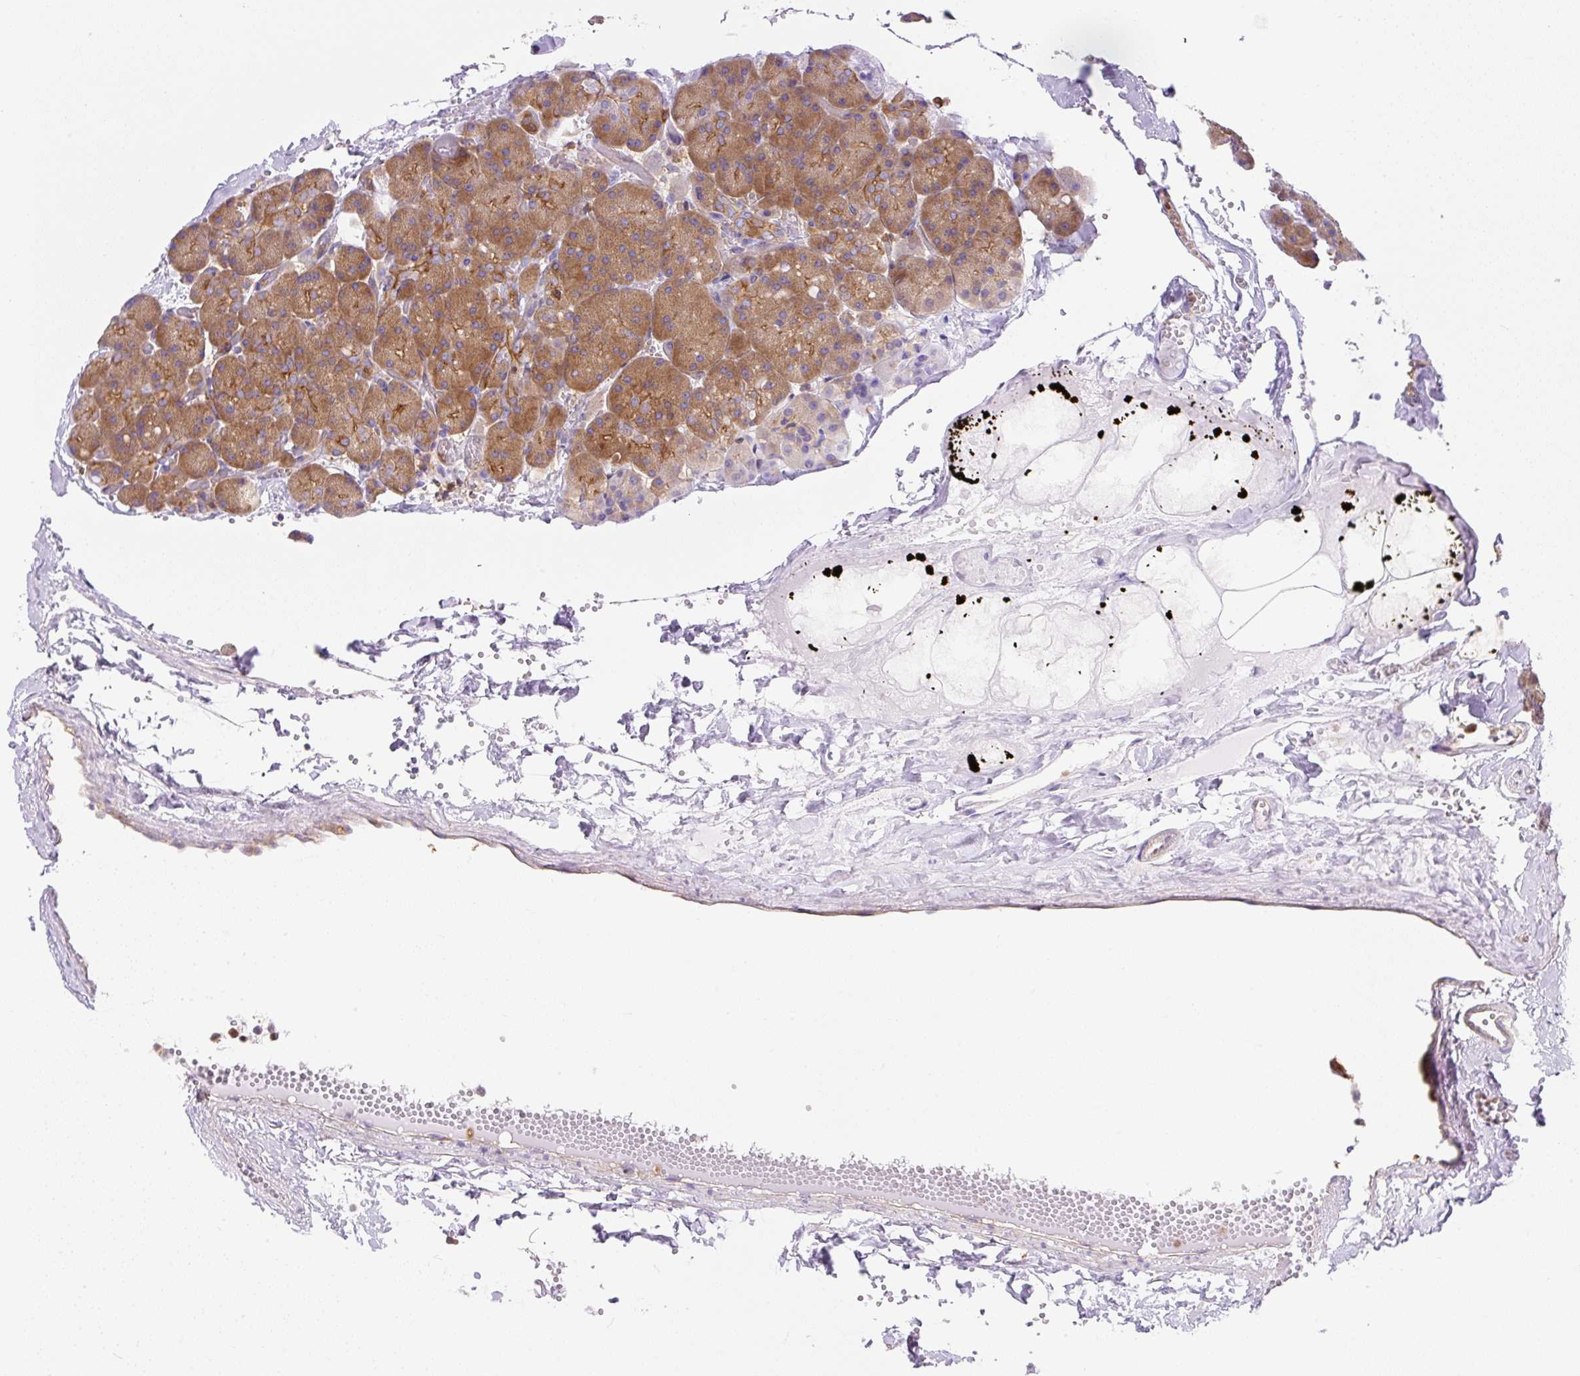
{"staining": {"intensity": "moderate", "quantity": ">75%", "location": "cytoplasmic/membranous"}, "tissue": "pancreas", "cell_type": "Exocrine glandular cells", "image_type": "normal", "snomed": [{"axis": "morphology", "description": "Normal tissue, NOS"}, {"axis": "topography", "description": "Pancreas"}], "caption": "Immunohistochemistry (IHC) of normal human pancreas demonstrates medium levels of moderate cytoplasmic/membranous positivity in approximately >75% of exocrine glandular cells. Using DAB (3,3'-diaminobenzidine) (brown) and hematoxylin (blue) stains, captured at high magnification using brightfield microscopy.", "gene": "DNM2", "patient": {"sex": "male", "age": 36}}